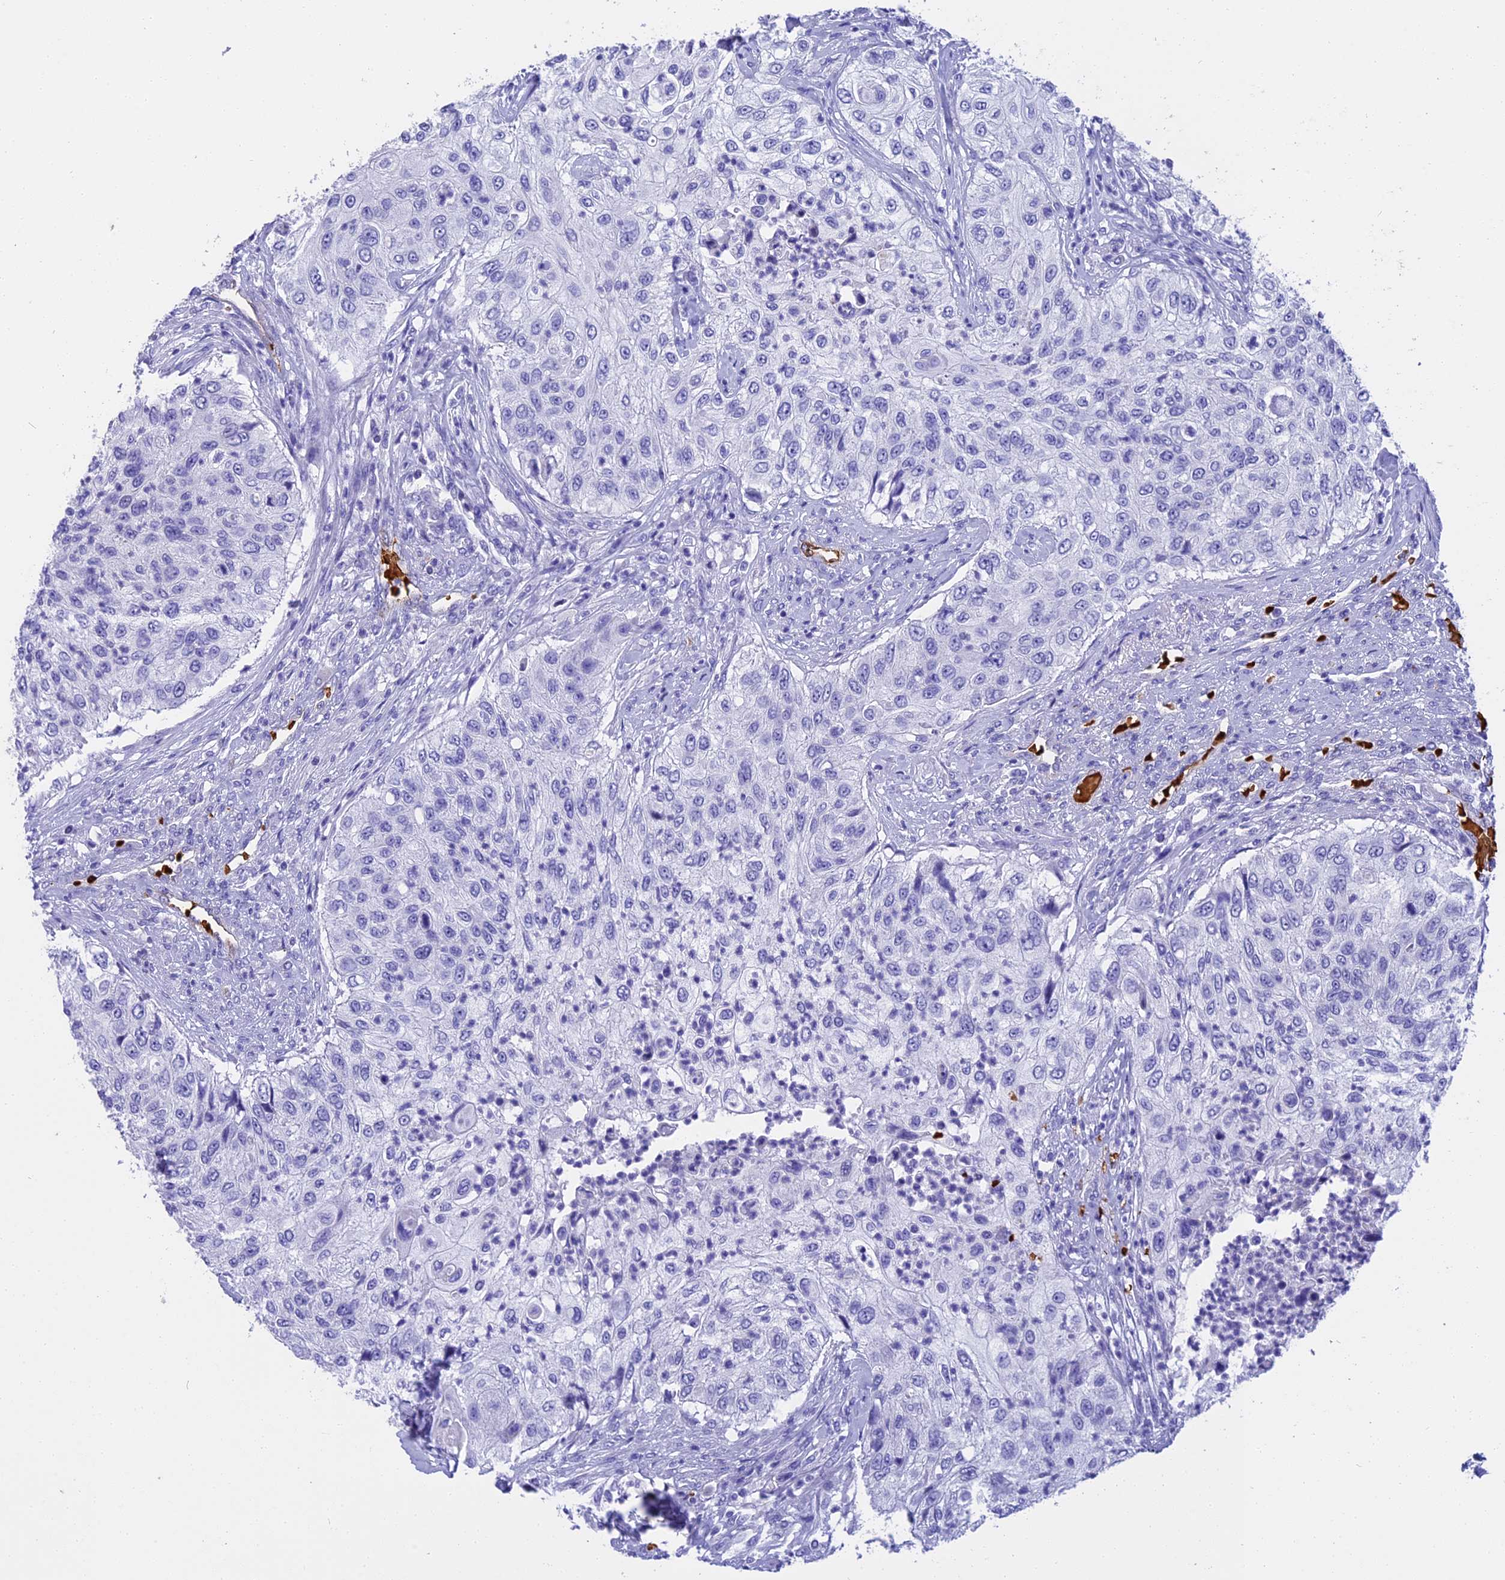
{"staining": {"intensity": "negative", "quantity": "none", "location": "none"}, "tissue": "urothelial cancer", "cell_type": "Tumor cells", "image_type": "cancer", "snomed": [{"axis": "morphology", "description": "Urothelial carcinoma, High grade"}, {"axis": "topography", "description": "Urinary bladder"}], "caption": "A photomicrograph of urothelial cancer stained for a protein demonstrates no brown staining in tumor cells.", "gene": "TNNC2", "patient": {"sex": "female", "age": 60}}